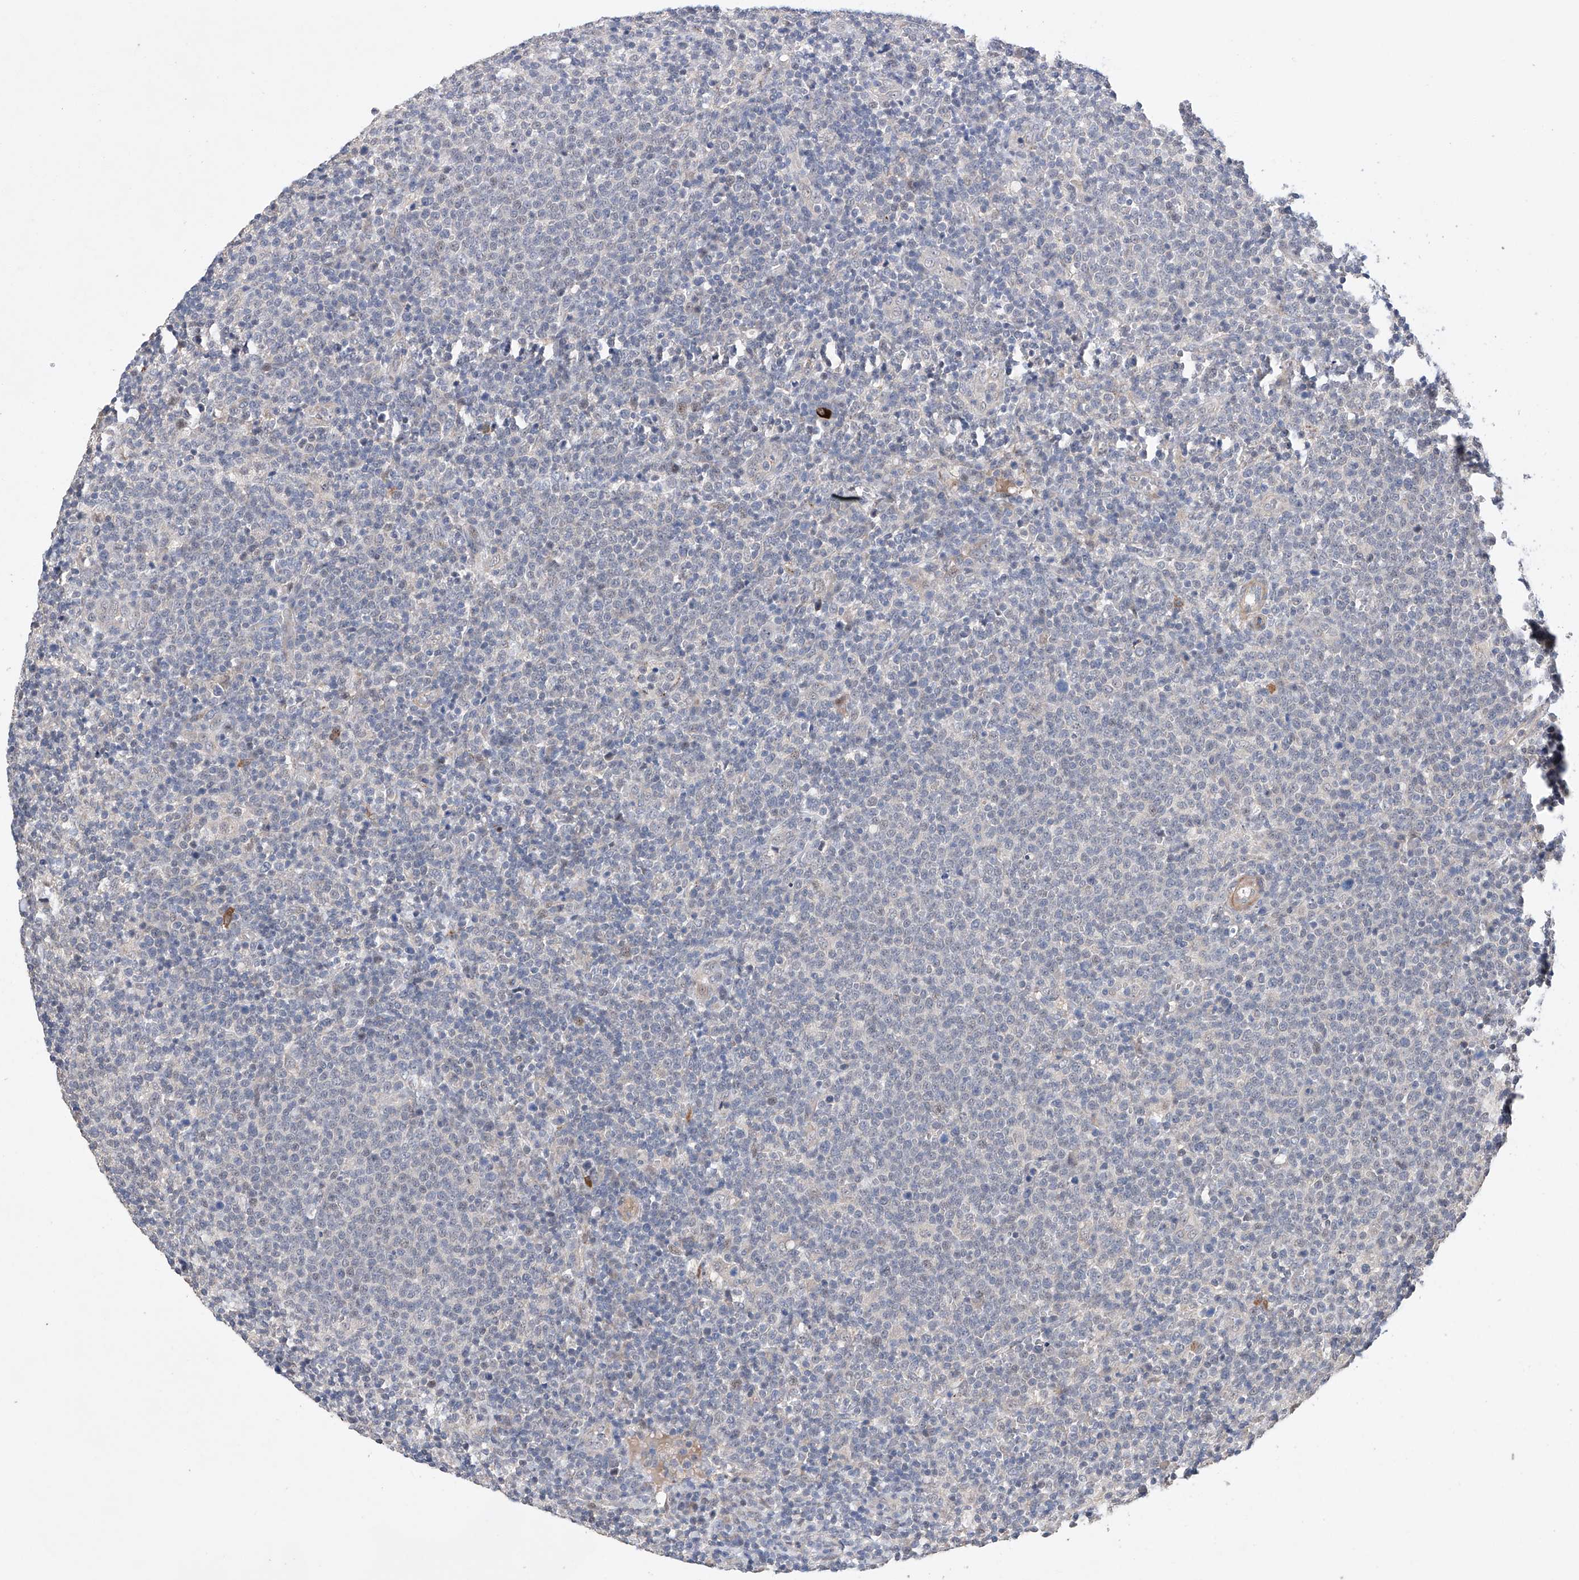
{"staining": {"intensity": "negative", "quantity": "none", "location": "none"}, "tissue": "lymphoma", "cell_type": "Tumor cells", "image_type": "cancer", "snomed": [{"axis": "morphology", "description": "Malignant lymphoma, non-Hodgkin's type, High grade"}, {"axis": "topography", "description": "Lymph node"}], "caption": "High-grade malignant lymphoma, non-Hodgkin's type was stained to show a protein in brown. There is no significant positivity in tumor cells.", "gene": "AFG1L", "patient": {"sex": "male", "age": 61}}